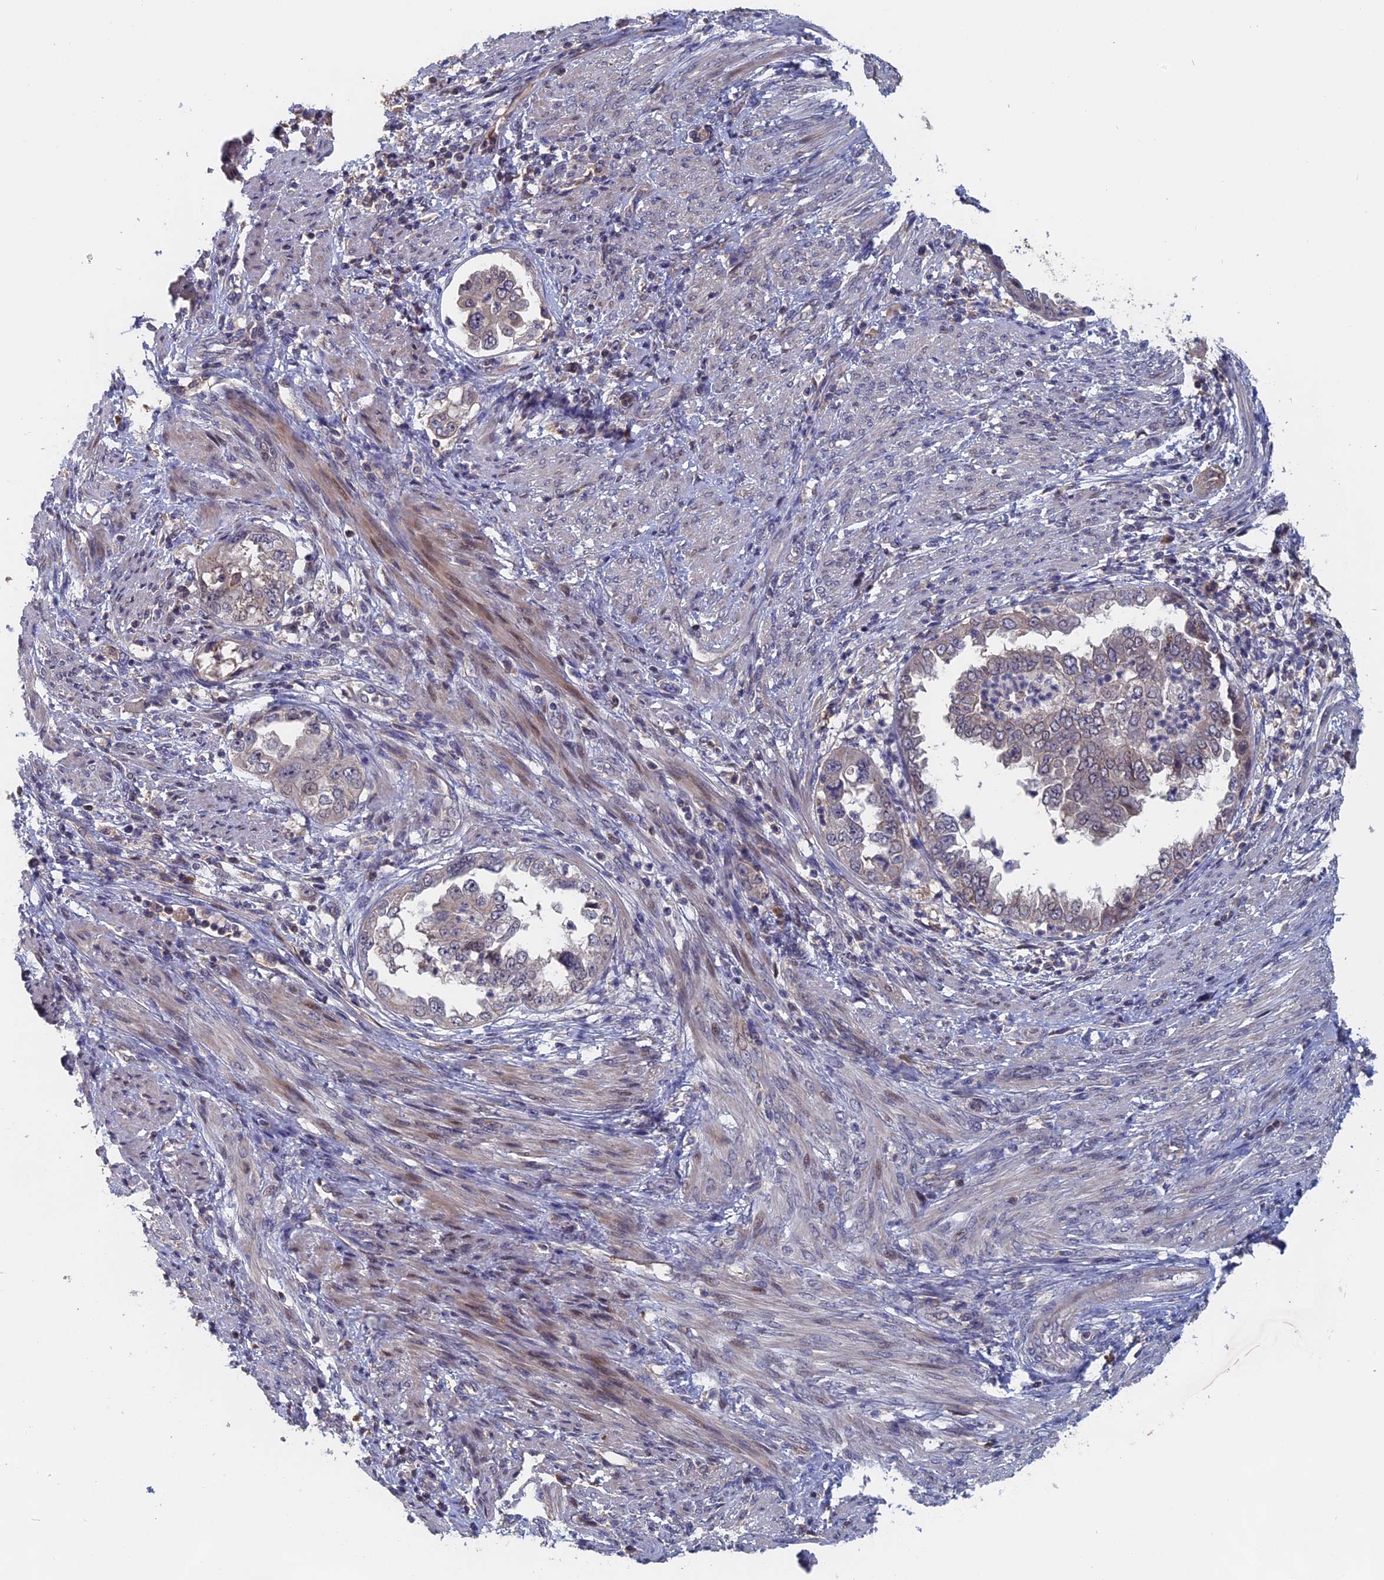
{"staining": {"intensity": "weak", "quantity": "<25%", "location": "cytoplasmic/membranous"}, "tissue": "endometrial cancer", "cell_type": "Tumor cells", "image_type": "cancer", "snomed": [{"axis": "morphology", "description": "Adenocarcinoma, NOS"}, {"axis": "topography", "description": "Endometrium"}], "caption": "Image shows no protein expression in tumor cells of endometrial cancer (adenocarcinoma) tissue.", "gene": "SLC33A1", "patient": {"sex": "female", "age": 85}}